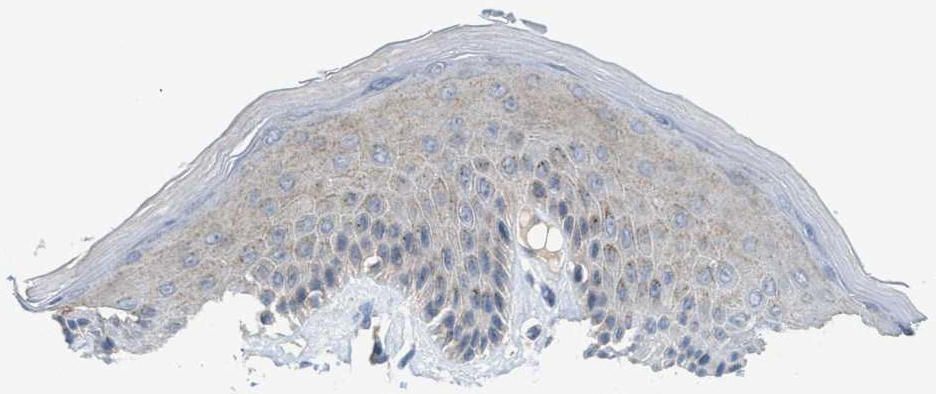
{"staining": {"intensity": "weak", "quantity": "<25%", "location": "cytoplasmic/membranous"}, "tissue": "skin", "cell_type": "Epidermal cells", "image_type": "normal", "snomed": [{"axis": "morphology", "description": "Normal tissue, NOS"}, {"axis": "topography", "description": "Vulva"}], "caption": "Immunohistochemistry image of benign human skin stained for a protein (brown), which reveals no positivity in epidermal cells.", "gene": "ZFYVE9", "patient": {"sex": "female", "age": 73}}